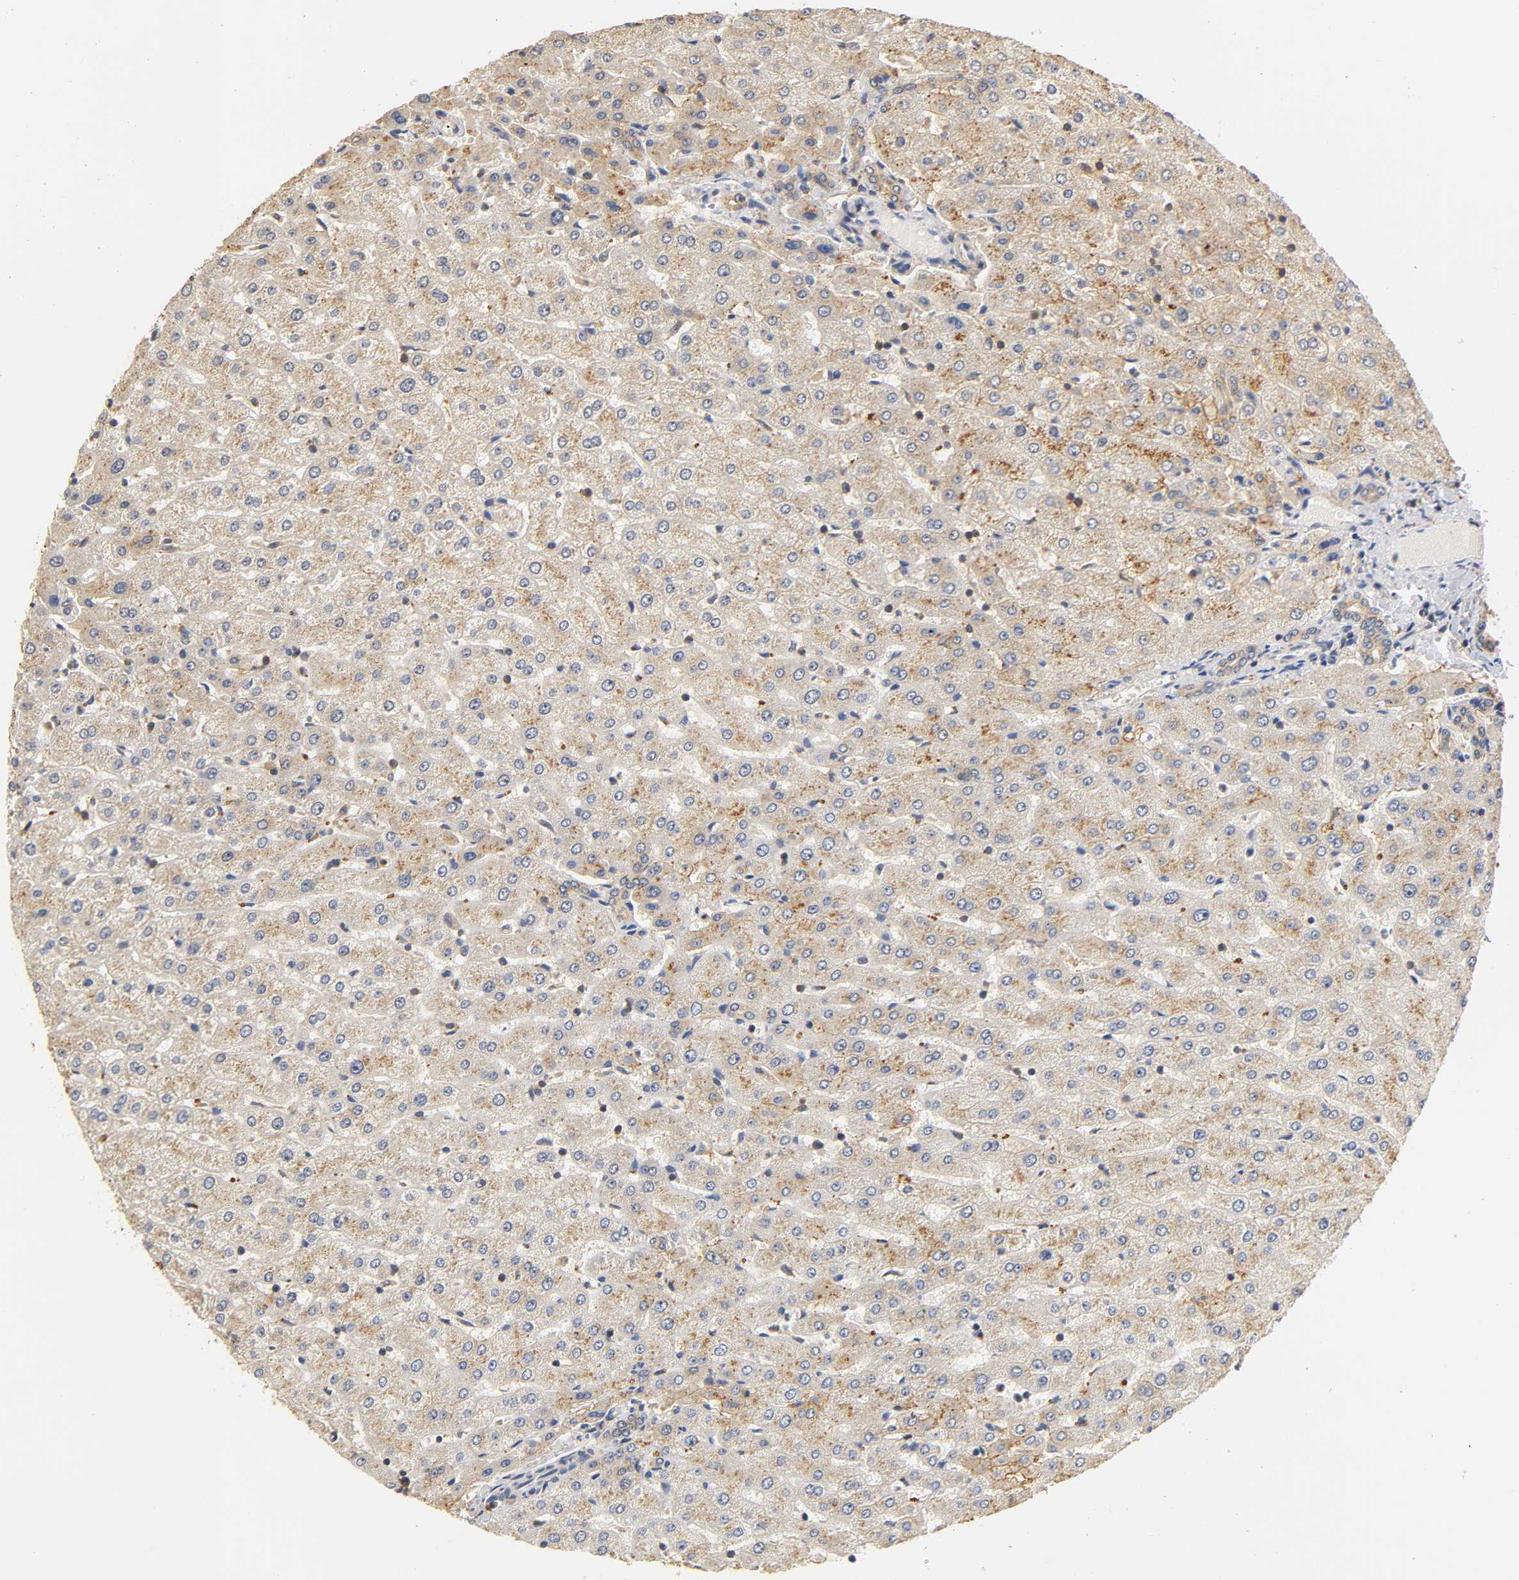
{"staining": {"intensity": "weak", "quantity": "25%-75%", "location": "cytoplasmic/membranous"}, "tissue": "liver", "cell_type": "Cholangiocytes", "image_type": "normal", "snomed": [{"axis": "morphology", "description": "Normal tissue, NOS"}, {"axis": "morphology", "description": "Fibrosis, NOS"}, {"axis": "topography", "description": "Liver"}], "caption": "This image displays IHC staining of unremarkable liver, with low weak cytoplasmic/membranous staining in approximately 25%-75% of cholangiocytes.", "gene": "SCAP", "patient": {"sex": "female", "age": 29}}